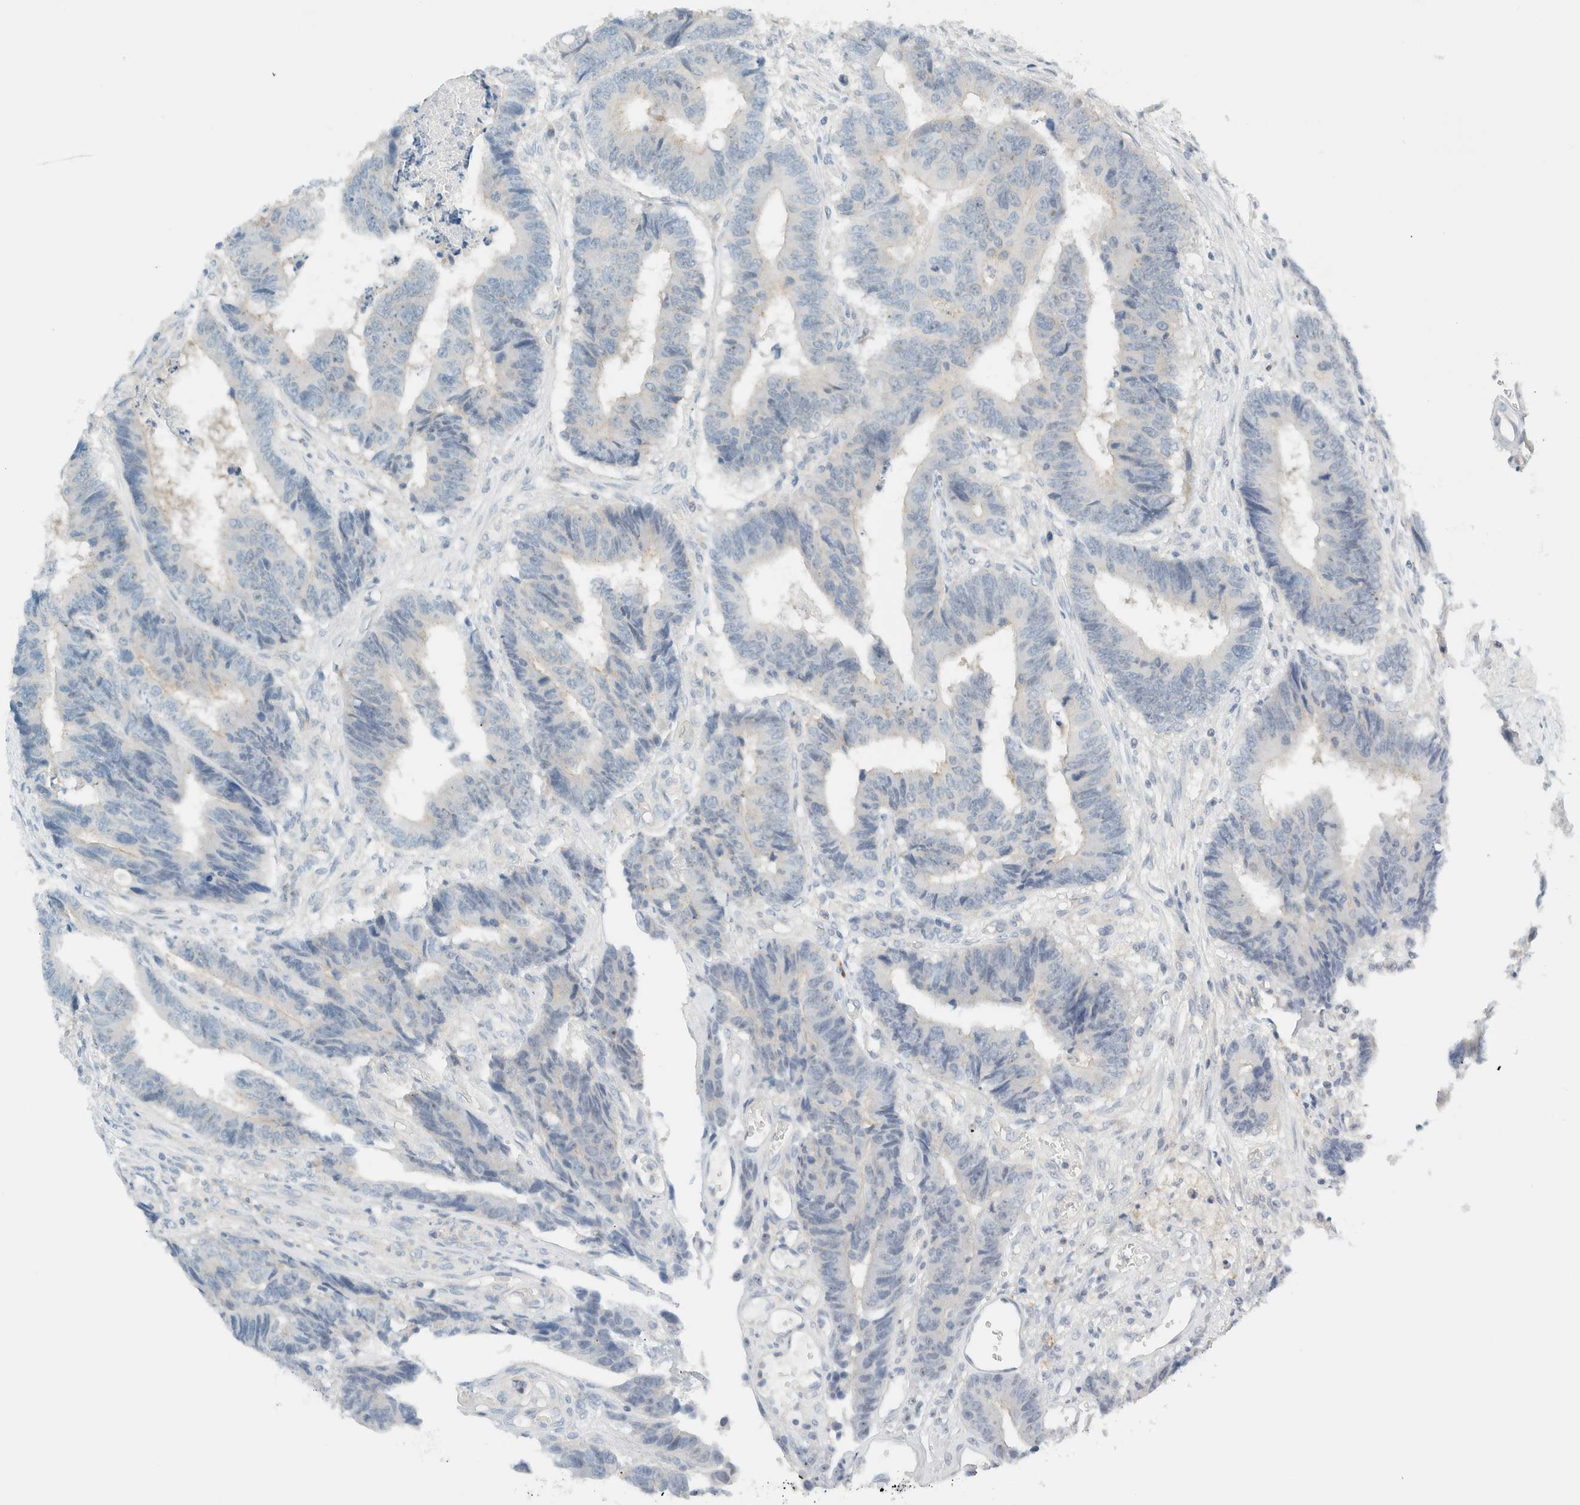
{"staining": {"intensity": "negative", "quantity": "none", "location": "none"}, "tissue": "colorectal cancer", "cell_type": "Tumor cells", "image_type": "cancer", "snomed": [{"axis": "morphology", "description": "Adenocarcinoma, NOS"}, {"axis": "topography", "description": "Rectum"}], "caption": "This image is of colorectal cancer (adenocarcinoma) stained with IHC to label a protein in brown with the nuclei are counter-stained blue. There is no staining in tumor cells. Brightfield microscopy of immunohistochemistry stained with DAB (3,3'-diaminobenzidine) (brown) and hematoxylin (blue), captured at high magnification.", "gene": "NDE1", "patient": {"sex": "male", "age": 84}}